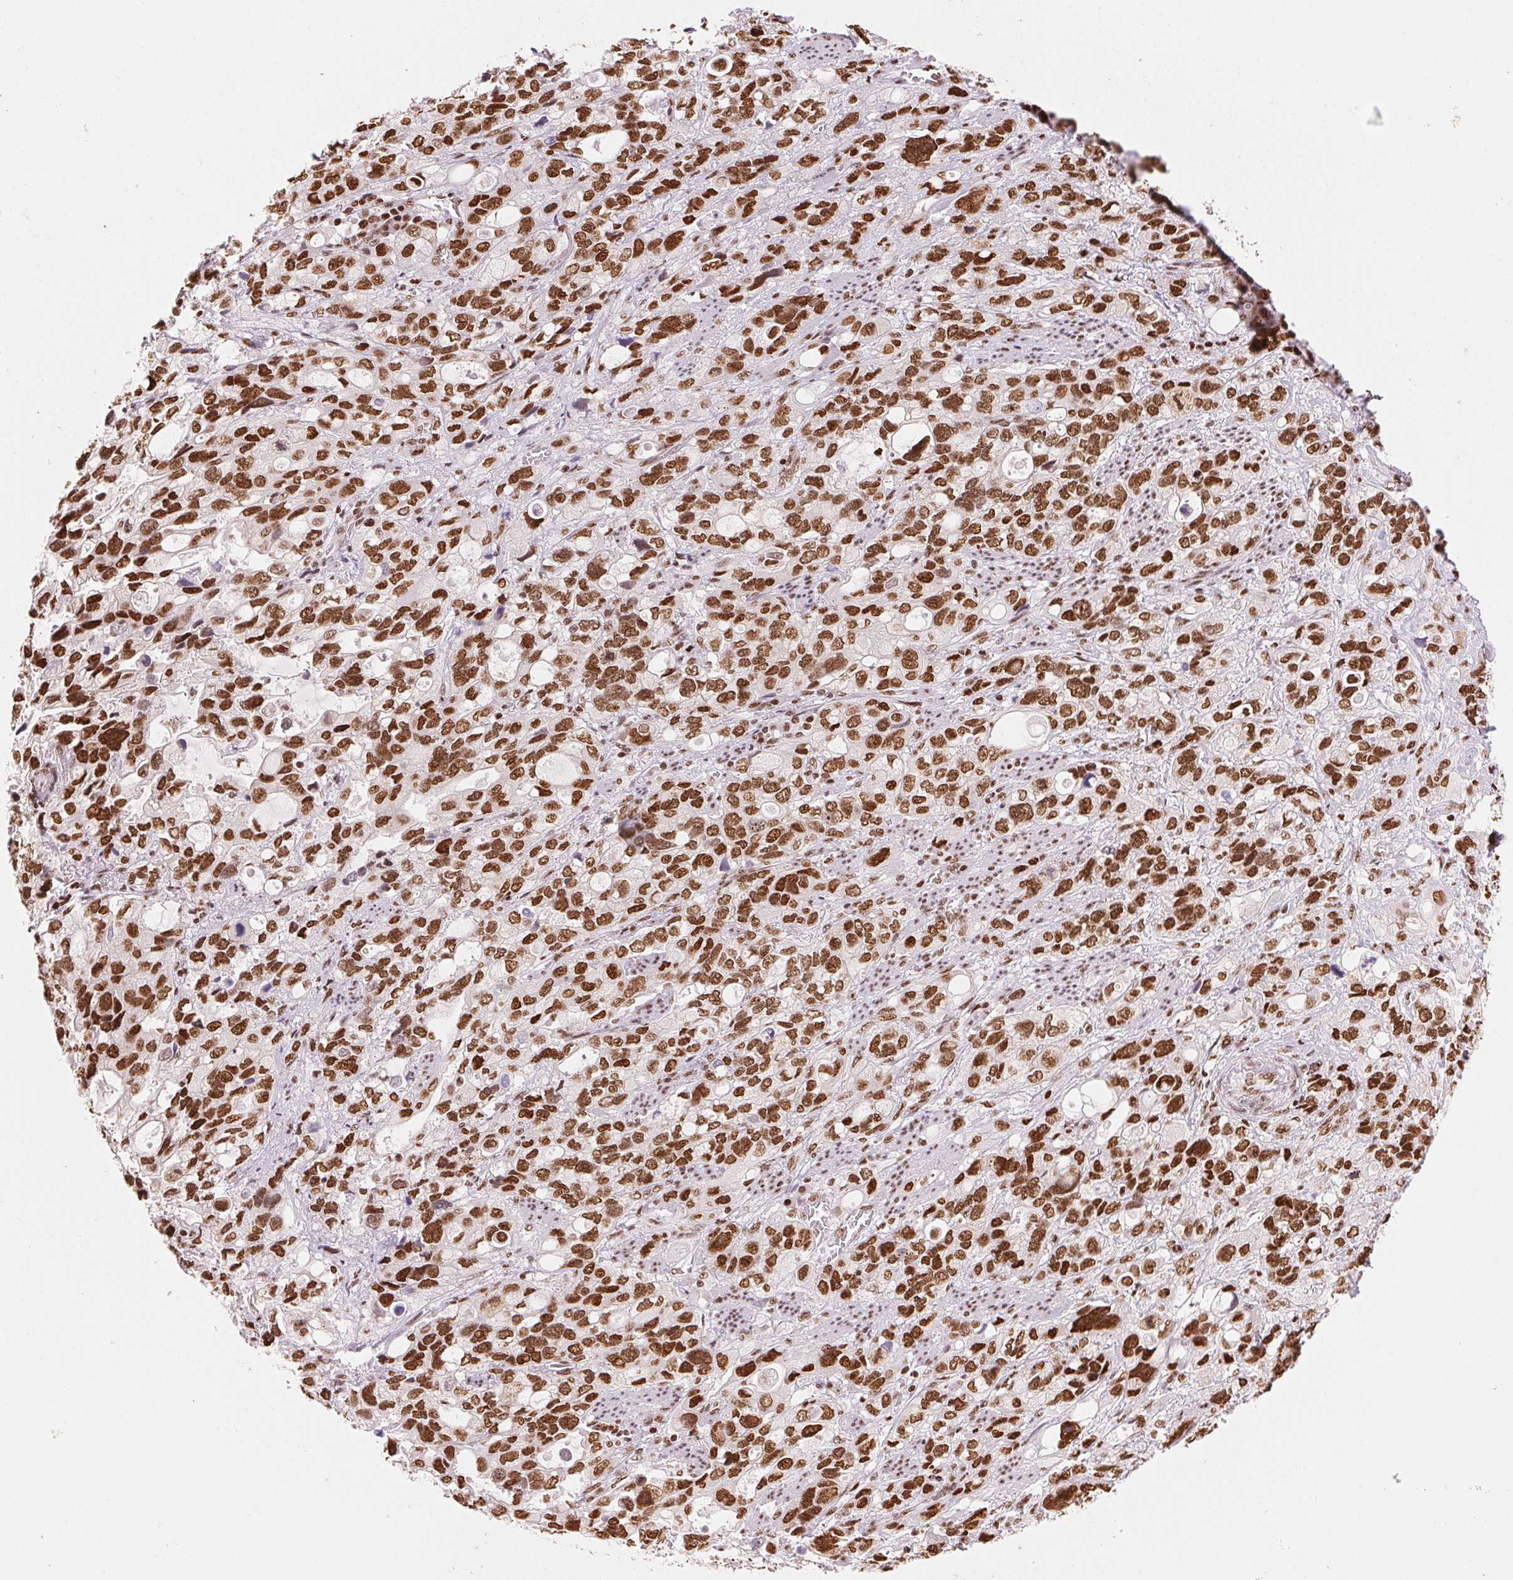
{"staining": {"intensity": "strong", "quantity": ">75%", "location": "nuclear"}, "tissue": "stomach cancer", "cell_type": "Tumor cells", "image_type": "cancer", "snomed": [{"axis": "morphology", "description": "Adenocarcinoma, NOS"}, {"axis": "topography", "description": "Stomach, upper"}], "caption": "Protein analysis of stomach adenocarcinoma tissue demonstrates strong nuclear expression in approximately >75% of tumor cells. (DAB IHC, brown staining for protein, blue staining for nuclei).", "gene": "NXF1", "patient": {"sex": "female", "age": 81}}